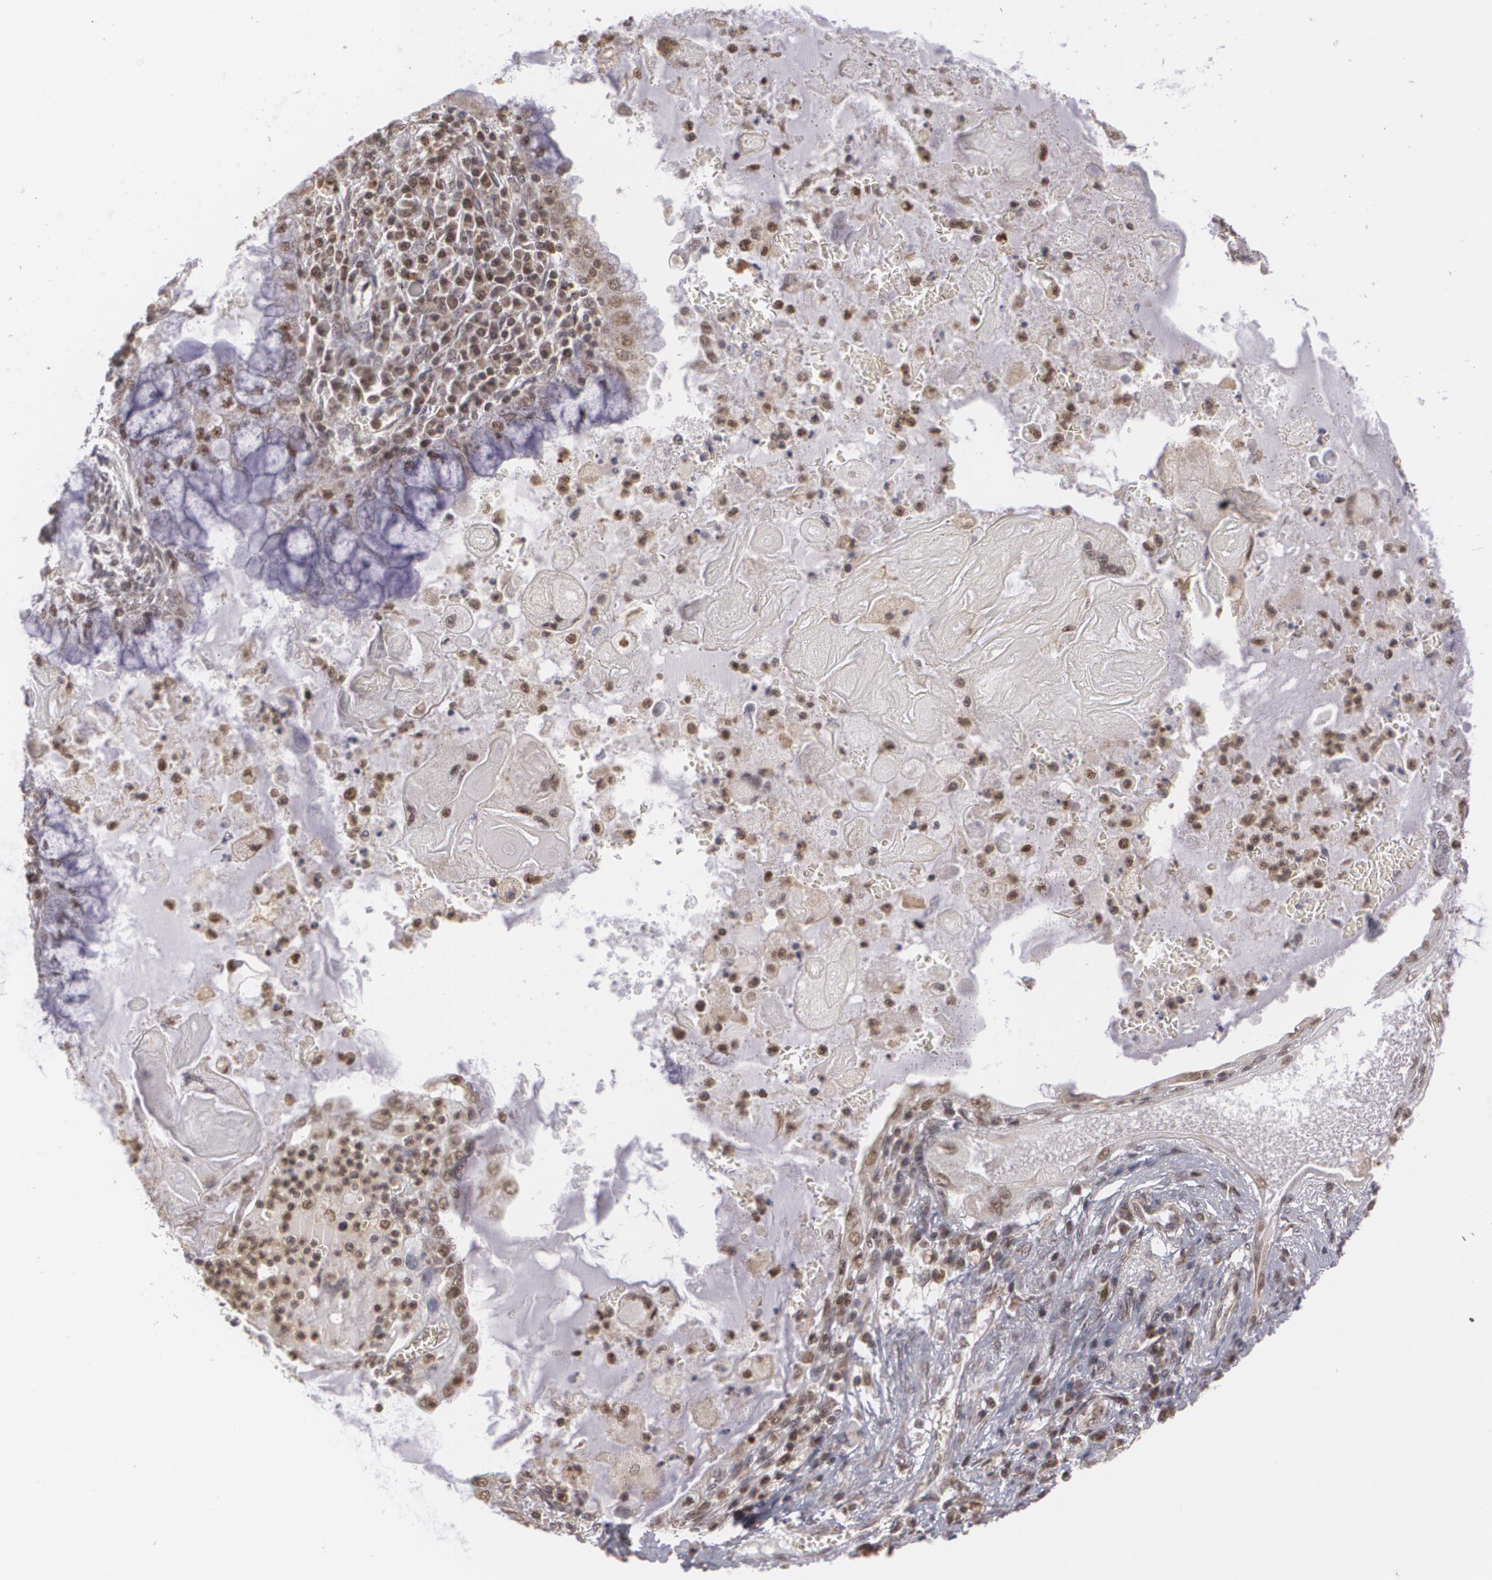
{"staining": {"intensity": "weak", "quantity": ">75%", "location": "cytoplasmic/membranous"}, "tissue": "endometrial cancer", "cell_type": "Tumor cells", "image_type": "cancer", "snomed": [{"axis": "morphology", "description": "Adenocarcinoma, NOS"}, {"axis": "topography", "description": "Endometrium"}], "caption": "Immunohistochemical staining of endometrial cancer displays weak cytoplasmic/membranous protein staining in approximately >75% of tumor cells.", "gene": "MXD1", "patient": {"sex": "female", "age": 79}}